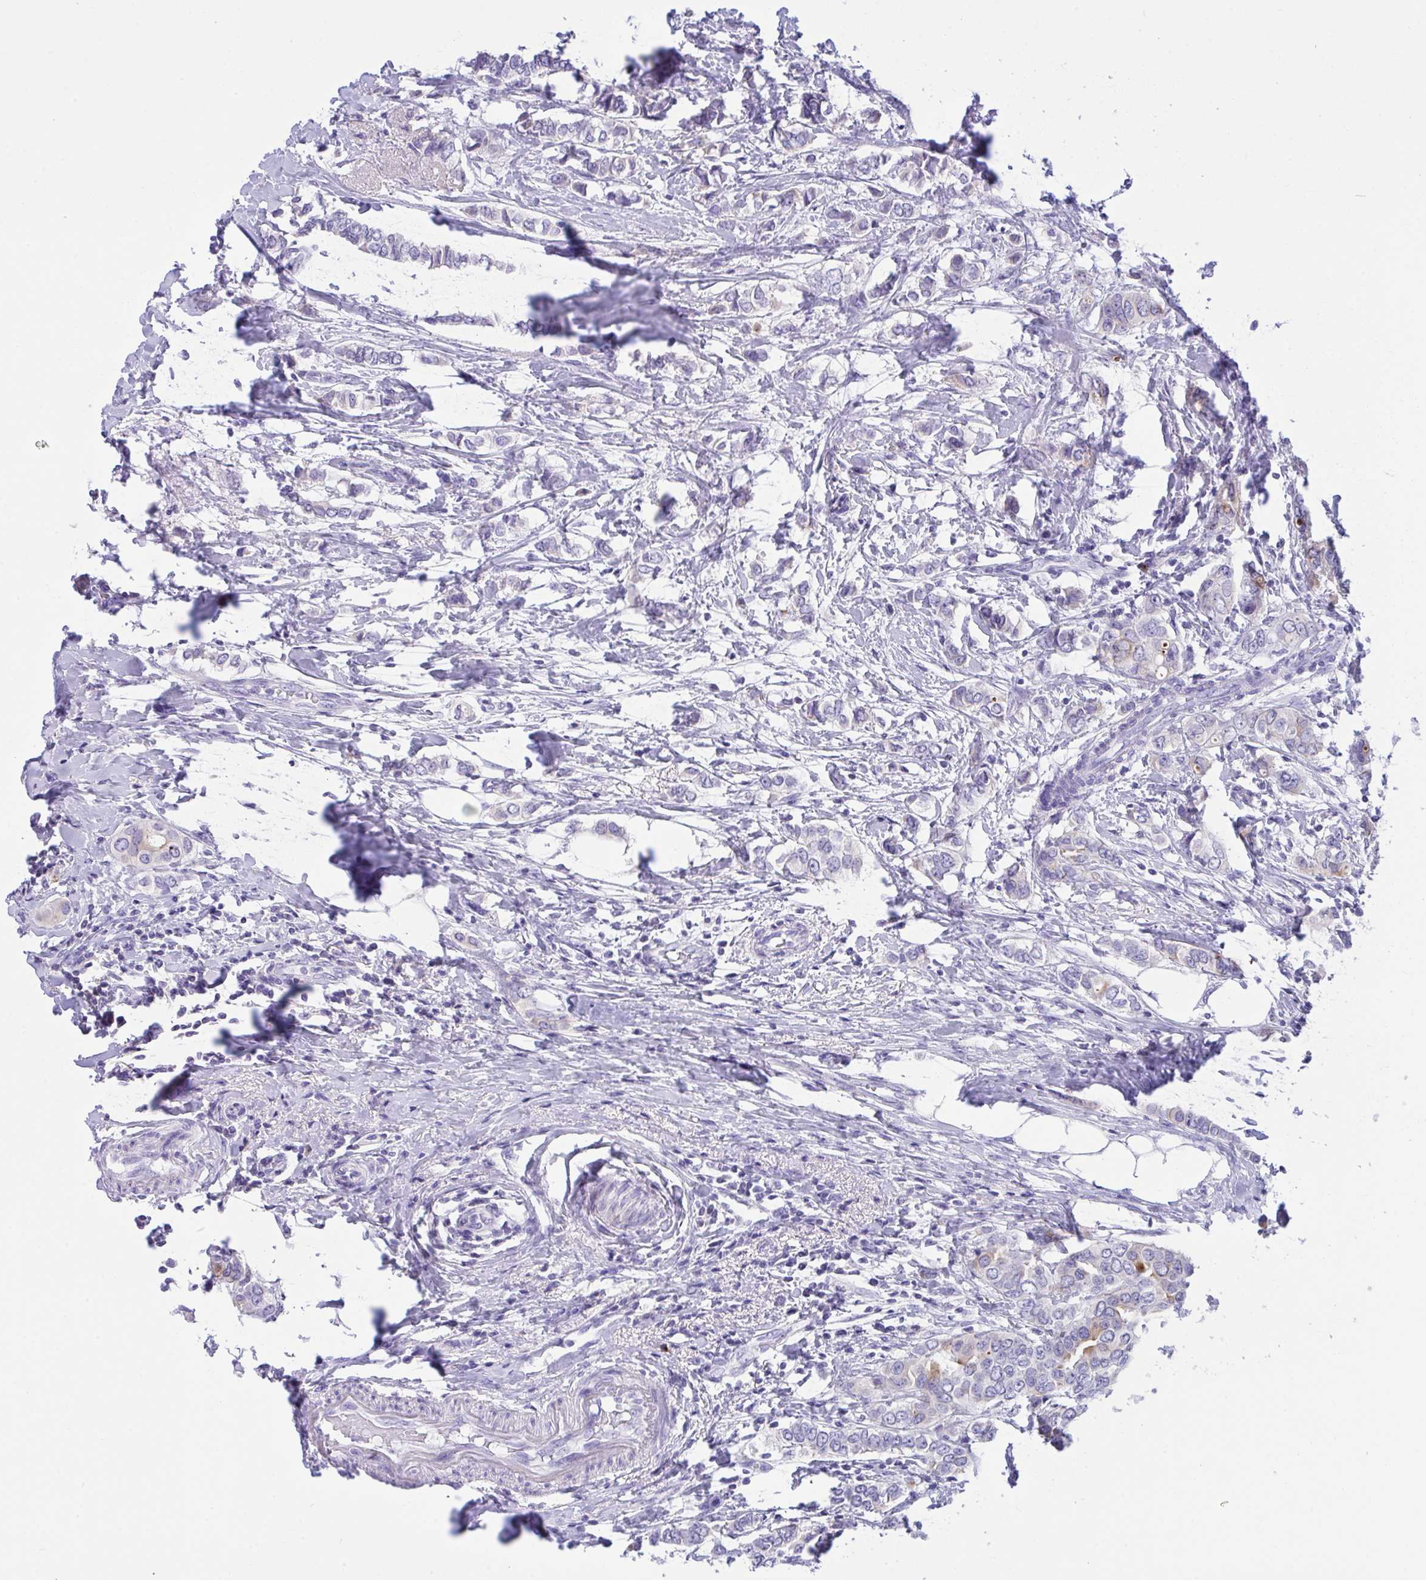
{"staining": {"intensity": "moderate", "quantity": "<25%", "location": "cytoplasmic/membranous"}, "tissue": "breast cancer", "cell_type": "Tumor cells", "image_type": "cancer", "snomed": [{"axis": "morphology", "description": "Lobular carcinoma"}, {"axis": "topography", "description": "Breast"}], "caption": "Protein staining shows moderate cytoplasmic/membranous expression in about <25% of tumor cells in breast lobular carcinoma.", "gene": "FBXL20", "patient": {"sex": "female", "age": 51}}